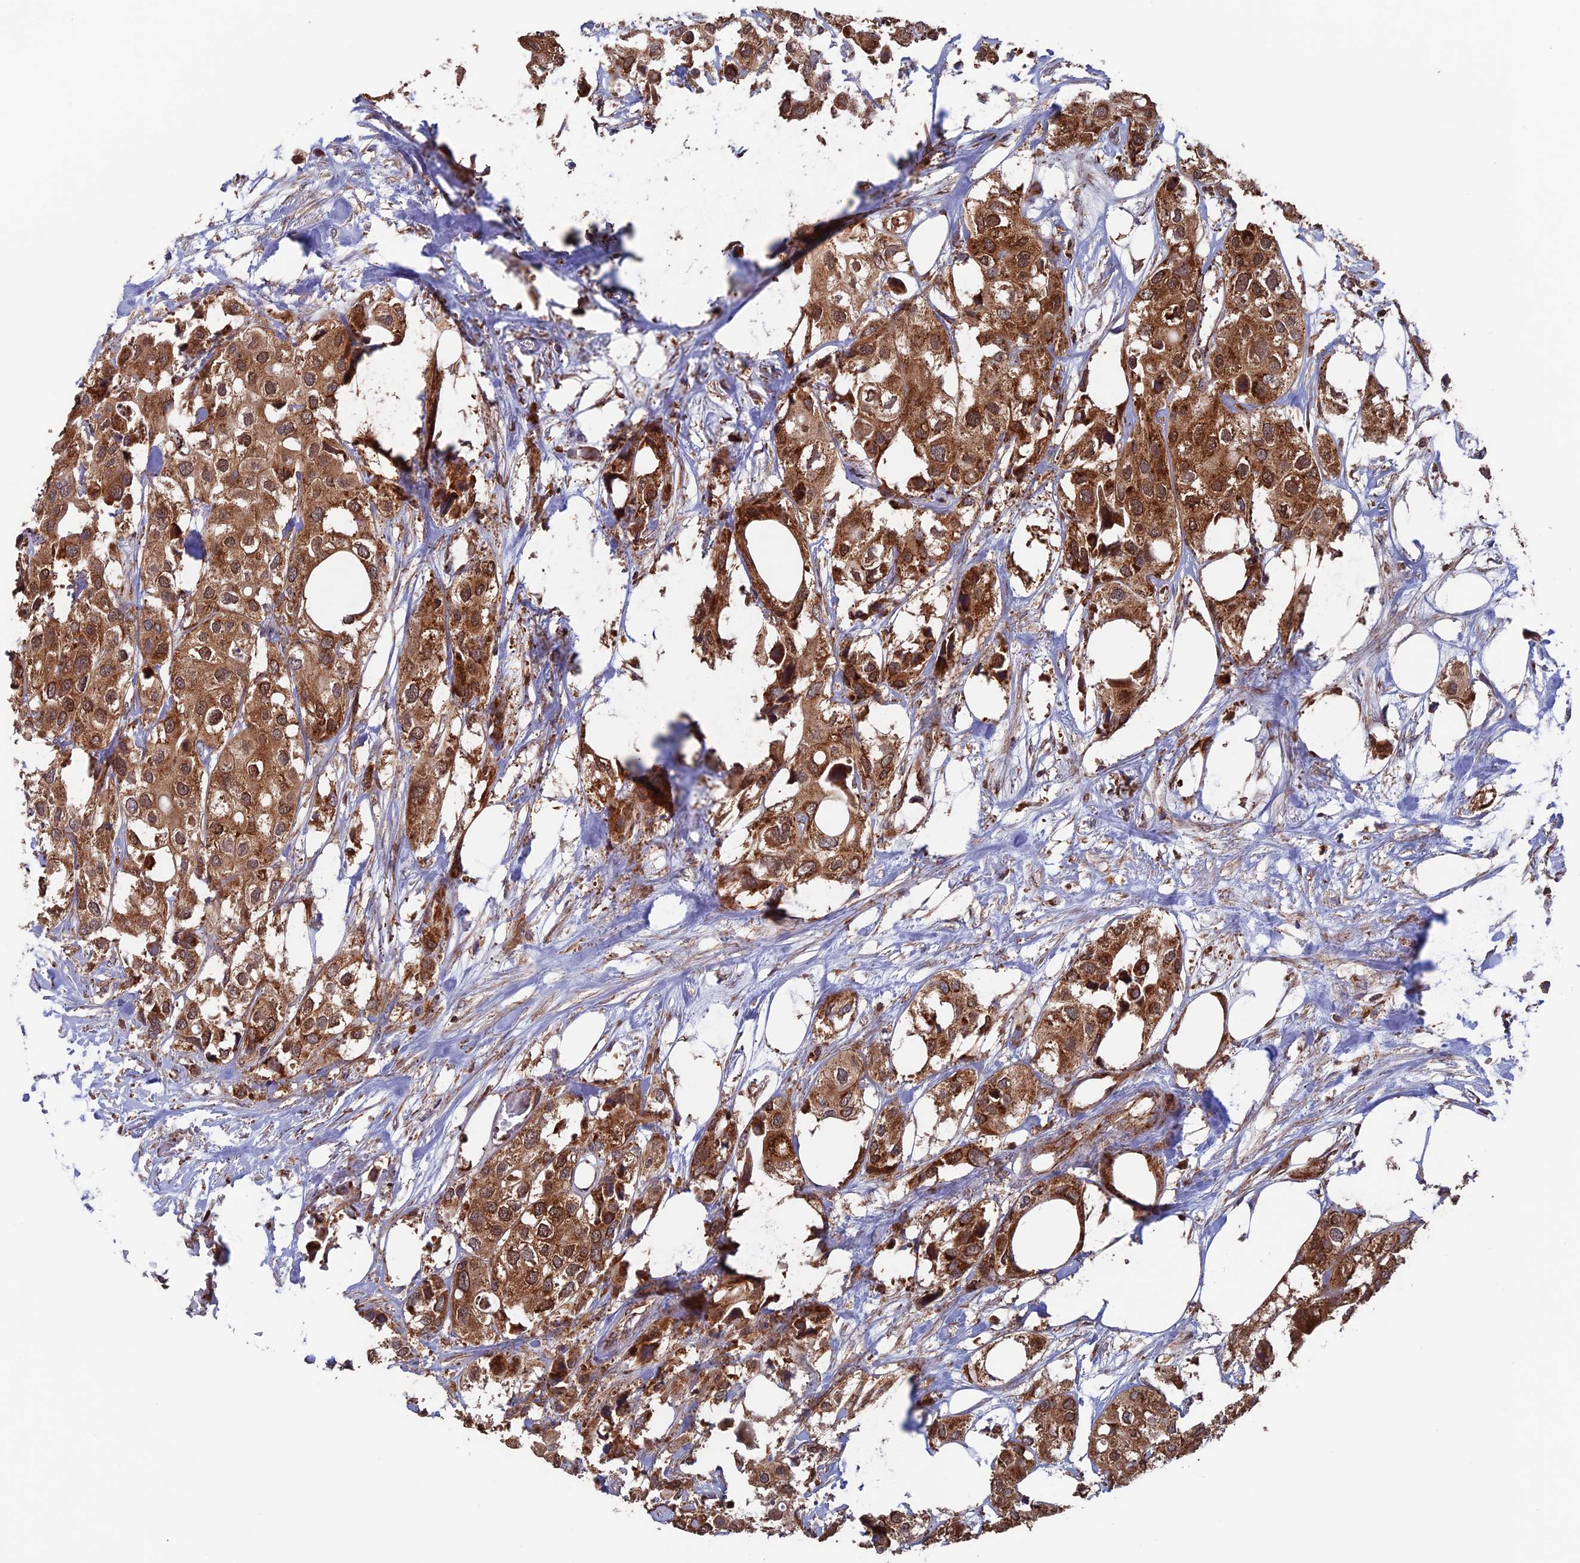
{"staining": {"intensity": "strong", "quantity": ">75%", "location": "cytoplasmic/membranous"}, "tissue": "urothelial cancer", "cell_type": "Tumor cells", "image_type": "cancer", "snomed": [{"axis": "morphology", "description": "Urothelial carcinoma, High grade"}, {"axis": "topography", "description": "Urinary bladder"}], "caption": "IHC staining of urothelial cancer, which exhibits high levels of strong cytoplasmic/membranous expression in approximately >75% of tumor cells indicating strong cytoplasmic/membranous protein positivity. The staining was performed using DAB (3,3'-diaminobenzidine) (brown) for protein detection and nuclei were counterstained in hematoxylin (blue).", "gene": "DTYMK", "patient": {"sex": "male", "age": 64}}